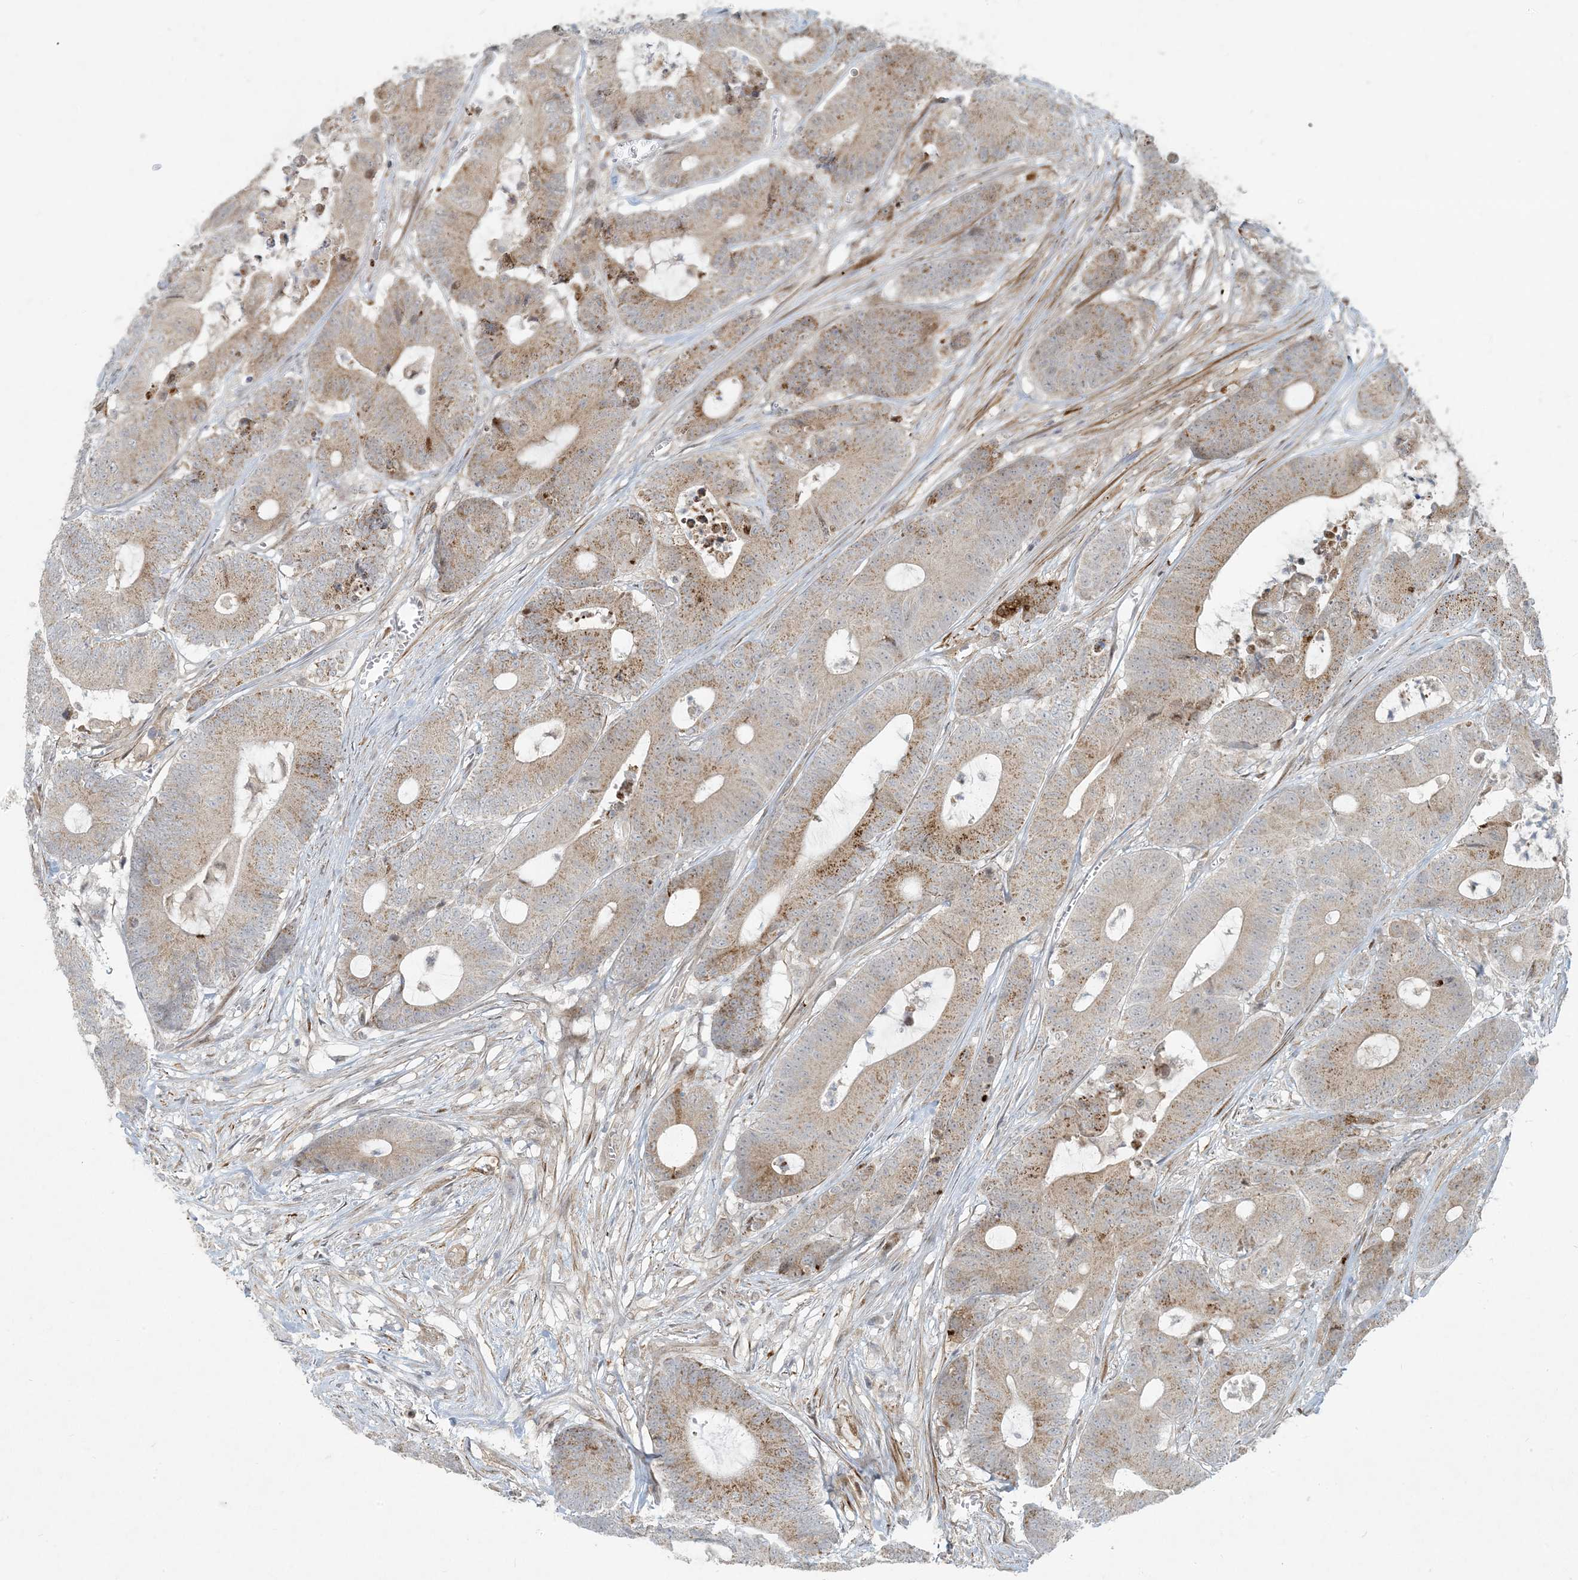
{"staining": {"intensity": "strong", "quantity": "<25%", "location": "cytoplasmic/membranous"}, "tissue": "colorectal cancer", "cell_type": "Tumor cells", "image_type": "cancer", "snomed": [{"axis": "morphology", "description": "Adenocarcinoma, NOS"}, {"axis": "topography", "description": "Colon"}], "caption": "IHC of human colorectal cancer shows medium levels of strong cytoplasmic/membranous positivity in approximately <25% of tumor cells.", "gene": "BCORL1", "patient": {"sex": "female", "age": 84}}